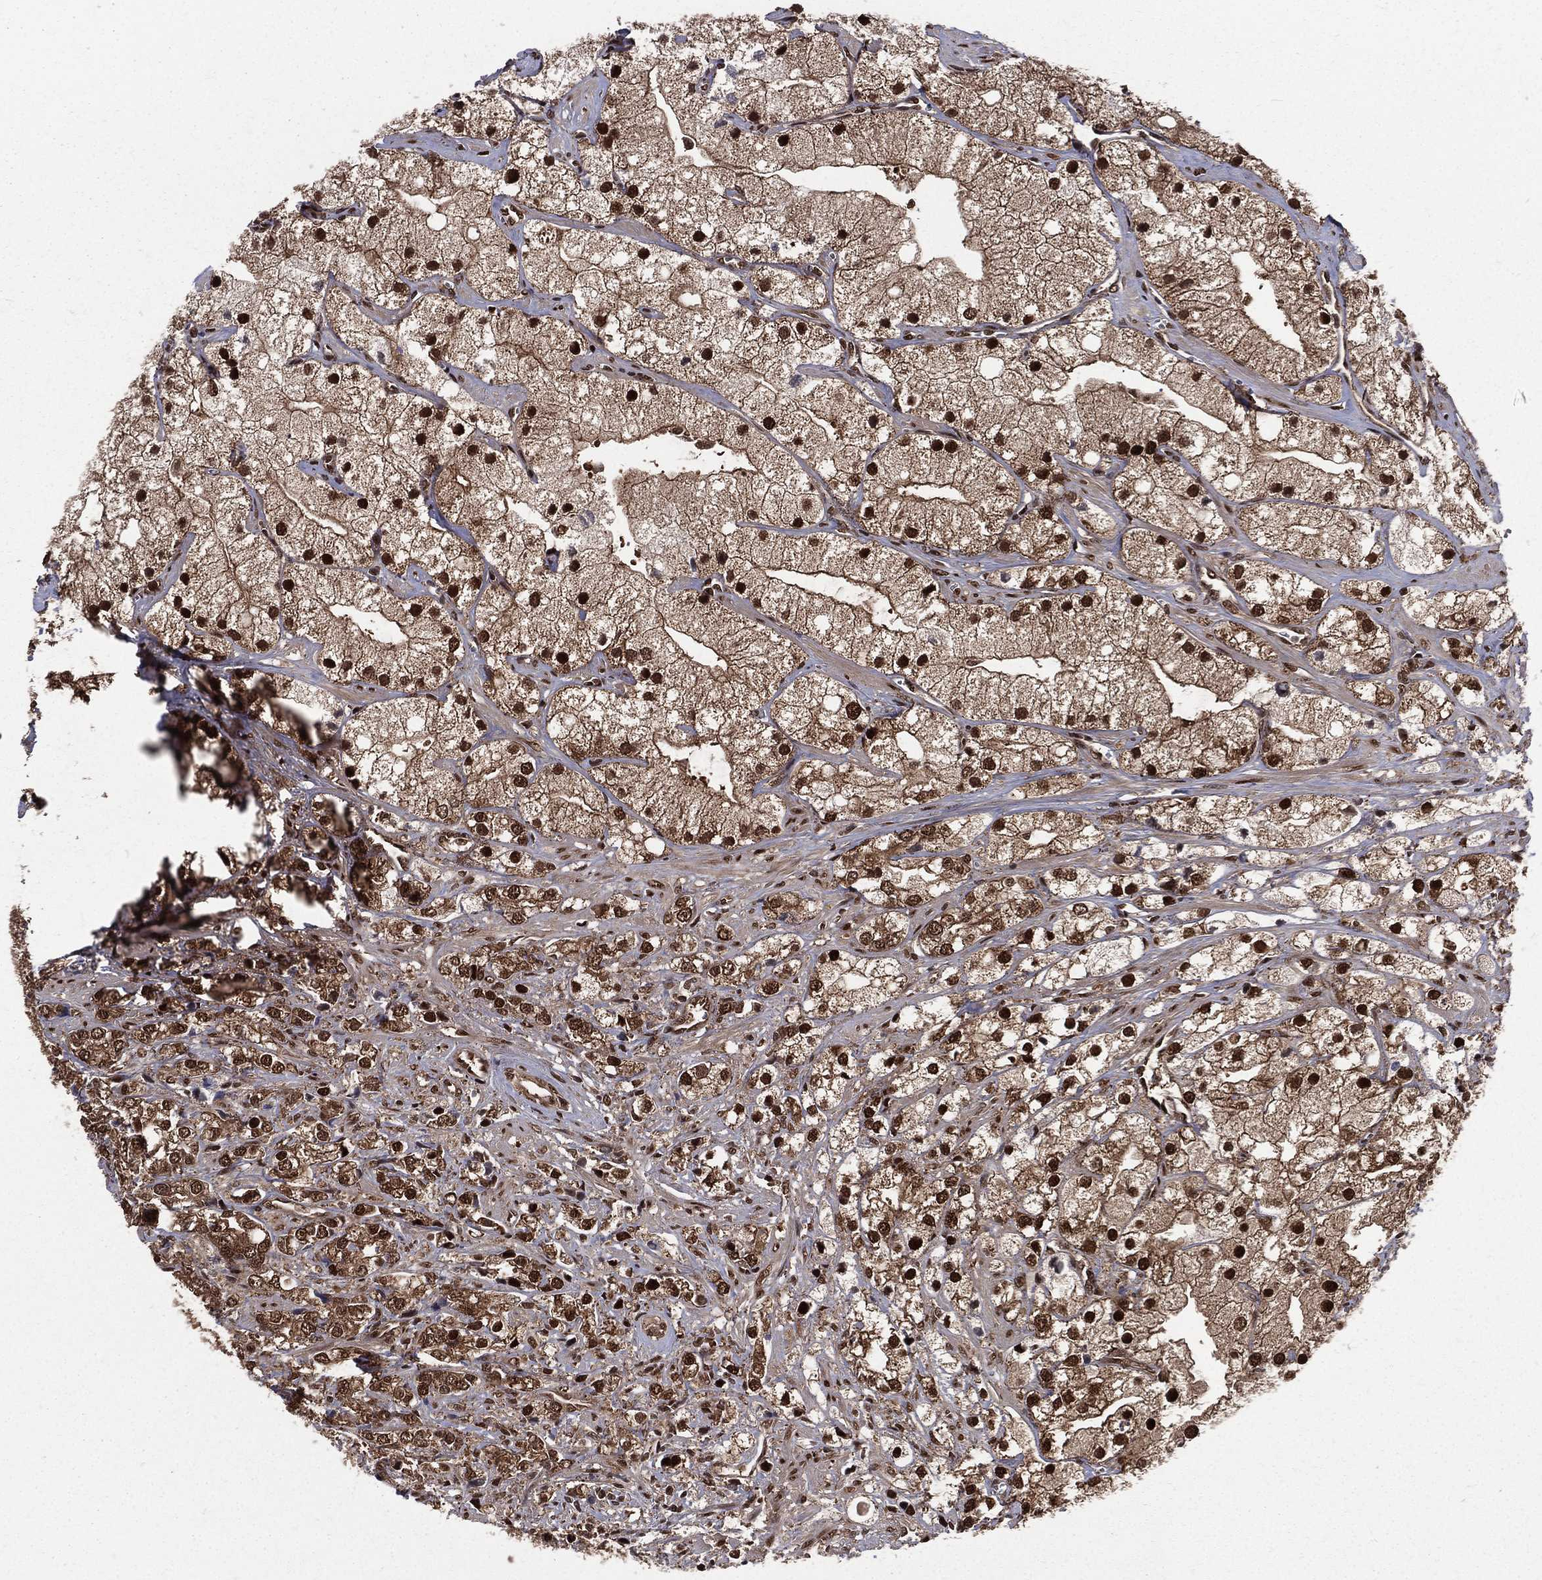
{"staining": {"intensity": "strong", "quantity": ">75%", "location": "nuclear"}, "tissue": "prostate cancer", "cell_type": "Tumor cells", "image_type": "cancer", "snomed": [{"axis": "morphology", "description": "Adenocarcinoma, NOS"}, {"axis": "topography", "description": "Prostate and seminal vesicle, NOS"}, {"axis": "topography", "description": "Prostate"}], "caption": "Immunohistochemical staining of adenocarcinoma (prostate) displays strong nuclear protein positivity in approximately >75% of tumor cells. (IHC, brightfield microscopy, high magnification).", "gene": "COPS4", "patient": {"sex": "male", "age": 79}}